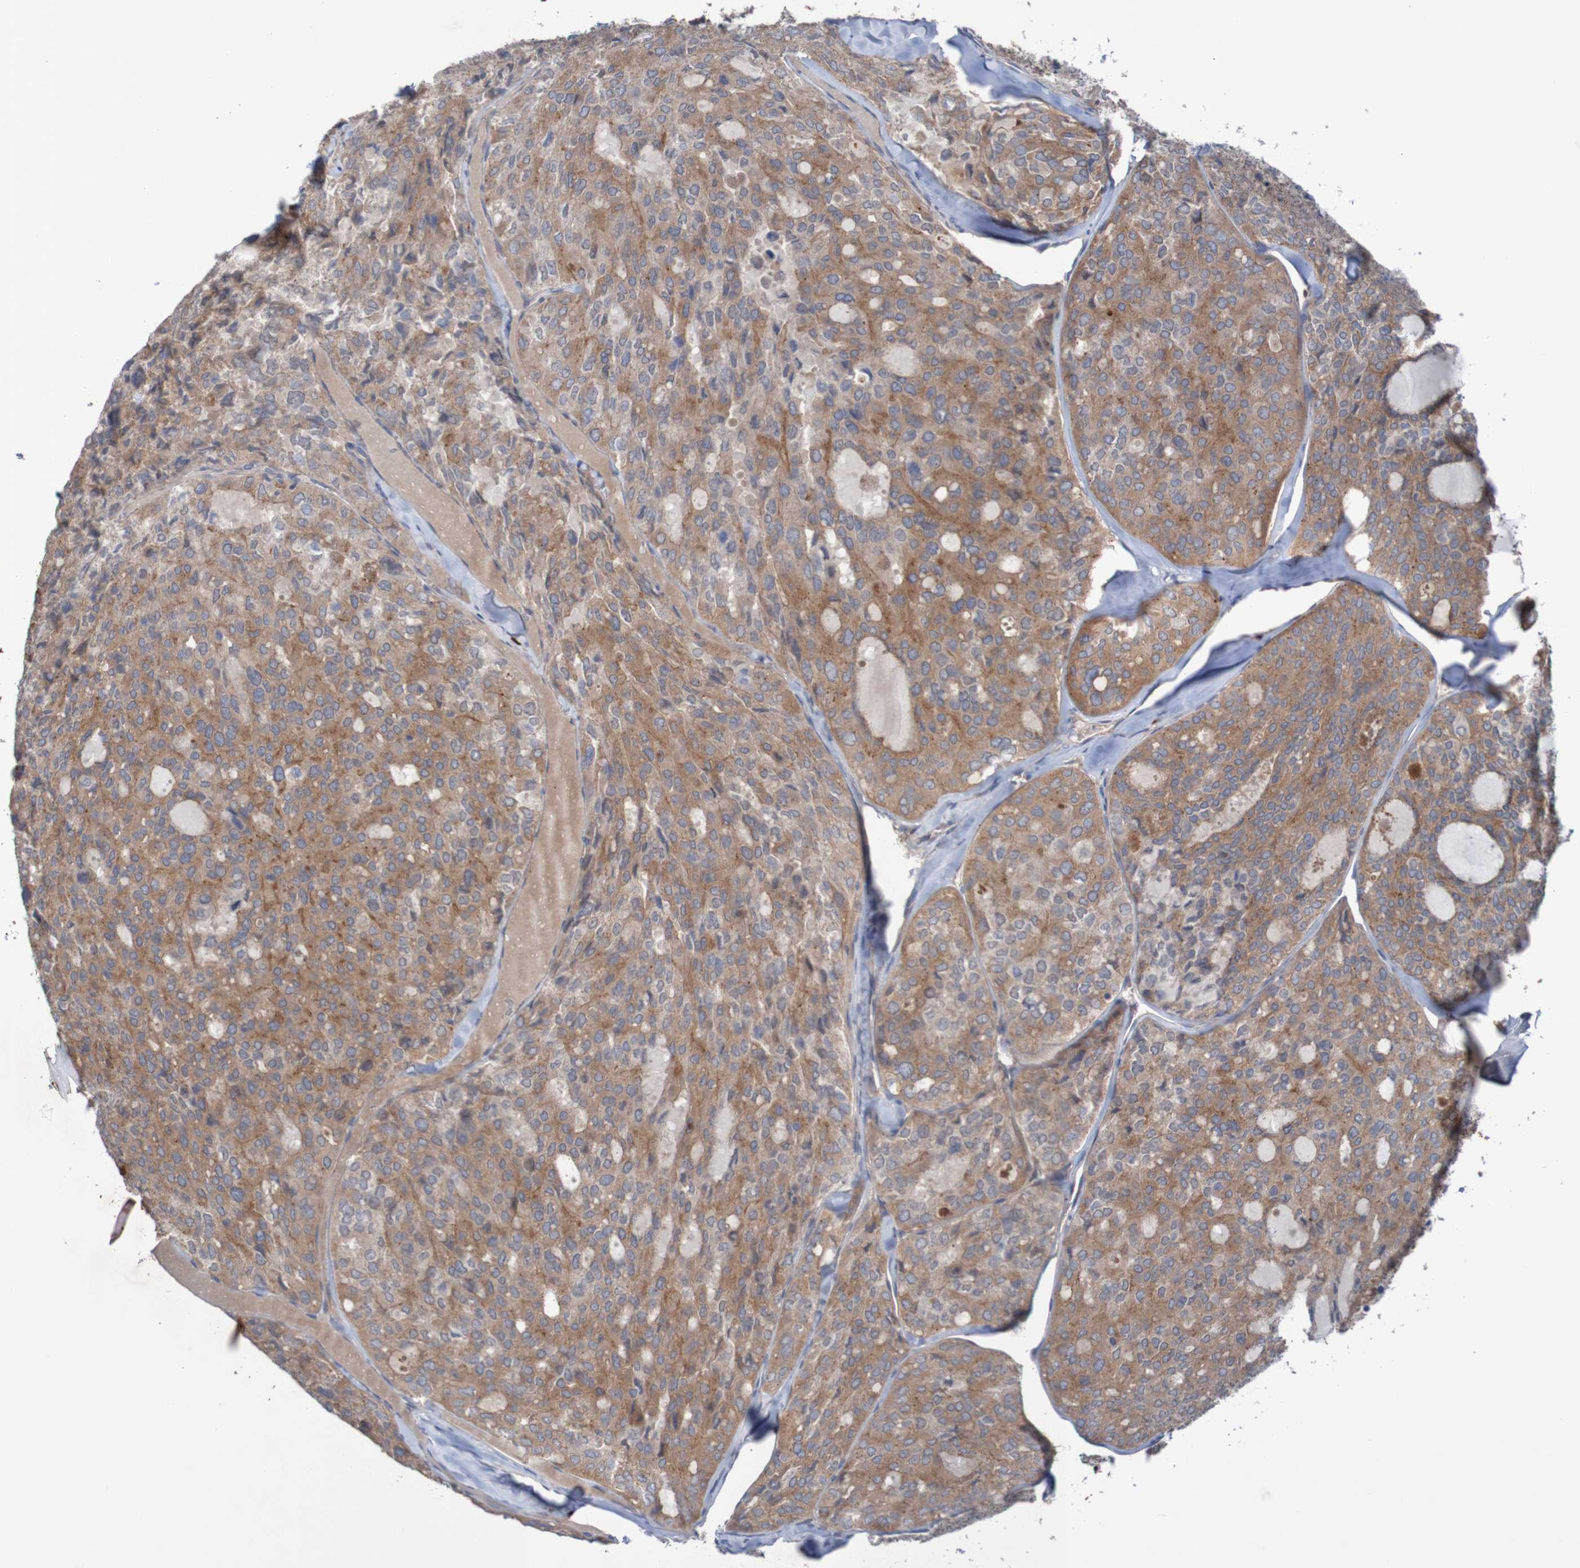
{"staining": {"intensity": "moderate", "quantity": ">75%", "location": "cytoplasmic/membranous"}, "tissue": "thyroid cancer", "cell_type": "Tumor cells", "image_type": "cancer", "snomed": [{"axis": "morphology", "description": "Follicular adenoma carcinoma, NOS"}, {"axis": "topography", "description": "Thyroid gland"}], "caption": "Protein staining of thyroid cancer tissue demonstrates moderate cytoplasmic/membranous expression in about >75% of tumor cells.", "gene": "ANGPT4", "patient": {"sex": "male", "age": 75}}